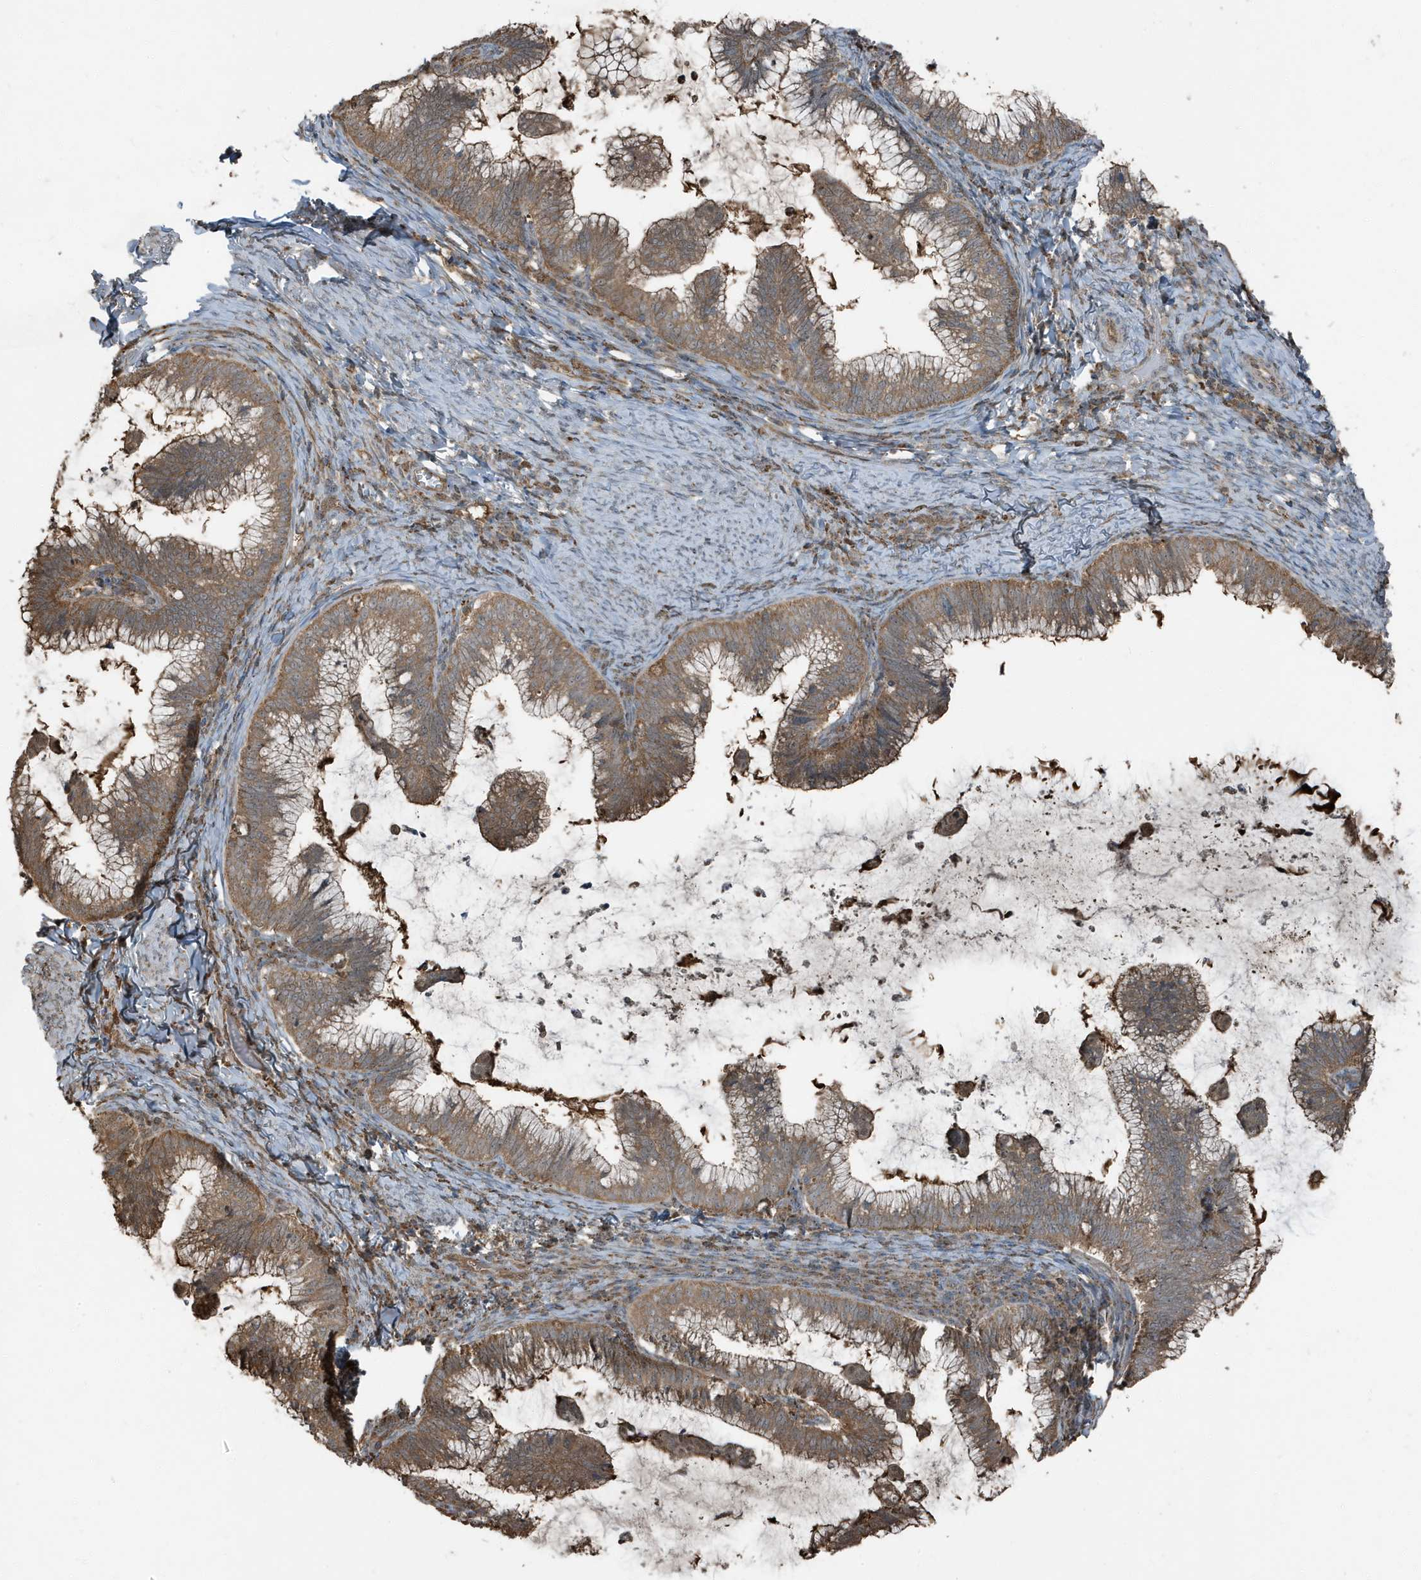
{"staining": {"intensity": "moderate", "quantity": ">75%", "location": "cytoplasmic/membranous"}, "tissue": "cervical cancer", "cell_type": "Tumor cells", "image_type": "cancer", "snomed": [{"axis": "morphology", "description": "Adenocarcinoma, NOS"}, {"axis": "topography", "description": "Cervix"}], "caption": "Immunohistochemical staining of human cervical cancer demonstrates medium levels of moderate cytoplasmic/membranous positivity in approximately >75% of tumor cells.", "gene": "AZI2", "patient": {"sex": "female", "age": 36}}